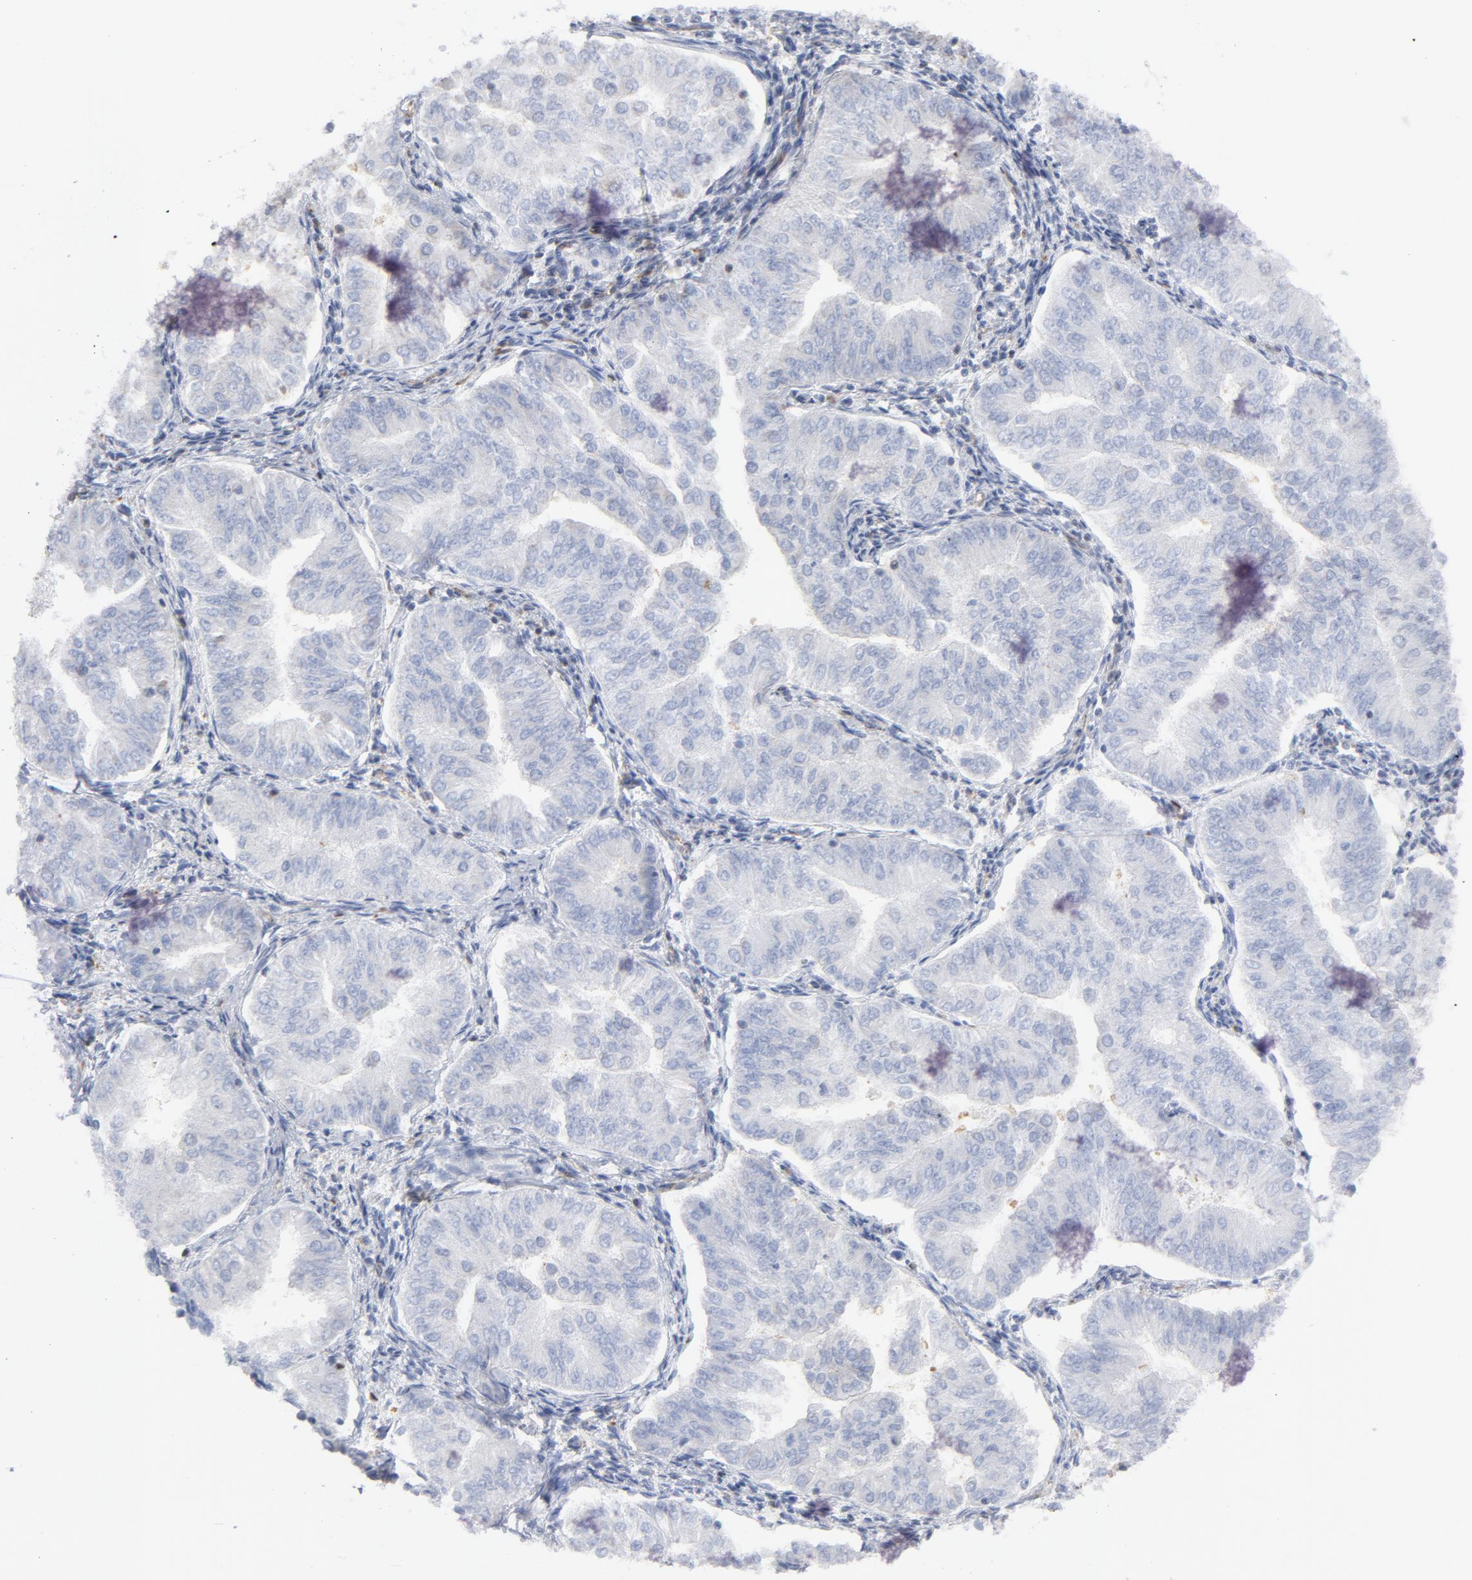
{"staining": {"intensity": "negative", "quantity": "none", "location": "none"}, "tissue": "endometrial cancer", "cell_type": "Tumor cells", "image_type": "cancer", "snomed": [{"axis": "morphology", "description": "Adenocarcinoma, NOS"}, {"axis": "topography", "description": "Endometrium"}], "caption": "Immunohistochemistry photomicrograph of human endometrial adenocarcinoma stained for a protein (brown), which demonstrates no staining in tumor cells.", "gene": "OXA1L", "patient": {"sex": "female", "age": 53}}